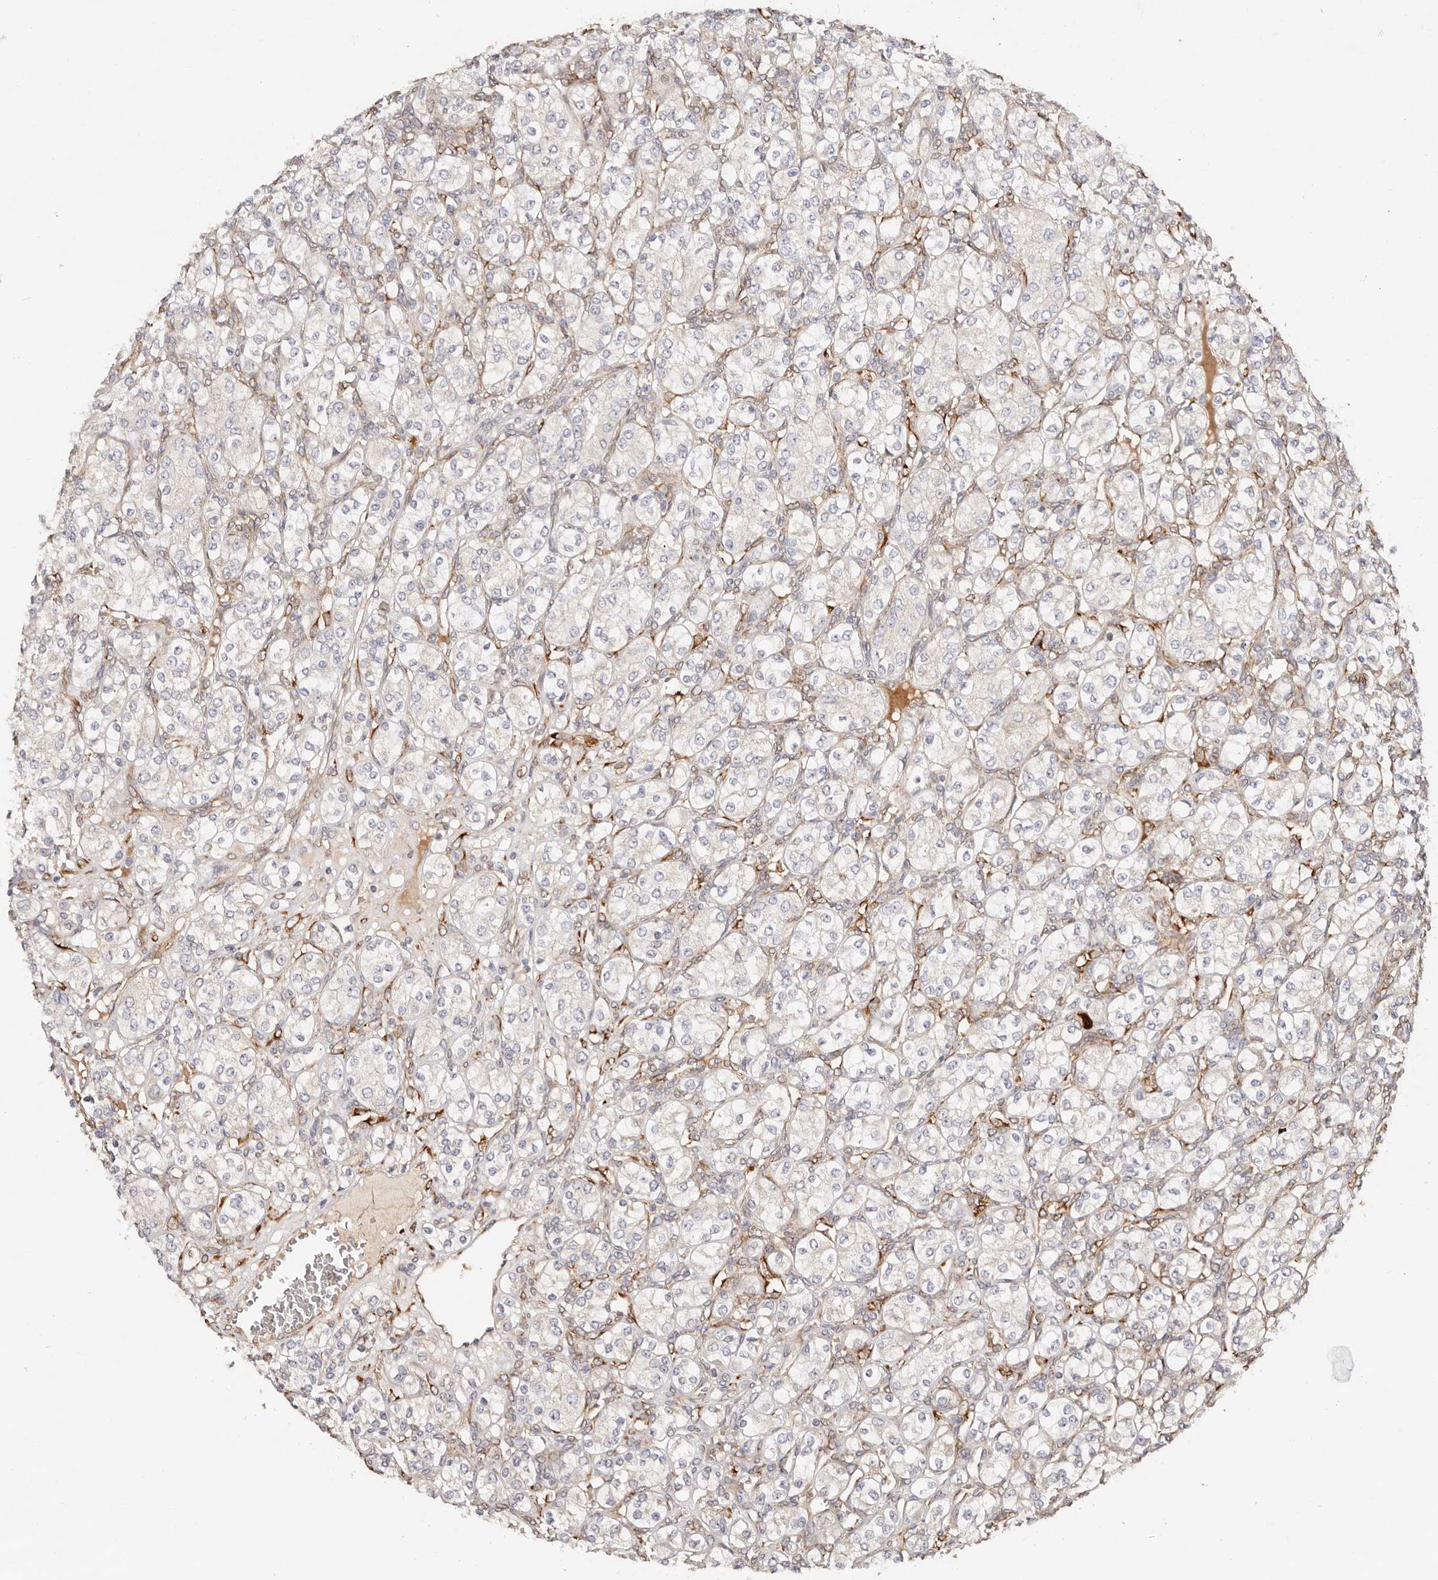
{"staining": {"intensity": "negative", "quantity": "none", "location": "none"}, "tissue": "renal cancer", "cell_type": "Tumor cells", "image_type": "cancer", "snomed": [{"axis": "morphology", "description": "Adenocarcinoma, NOS"}, {"axis": "topography", "description": "Kidney"}], "caption": "Immunohistochemistry histopathology image of neoplastic tissue: human adenocarcinoma (renal) stained with DAB (3,3'-diaminobenzidine) displays no significant protein expression in tumor cells.", "gene": "SERPINH1", "patient": {"sex": "male", "age": 77}}